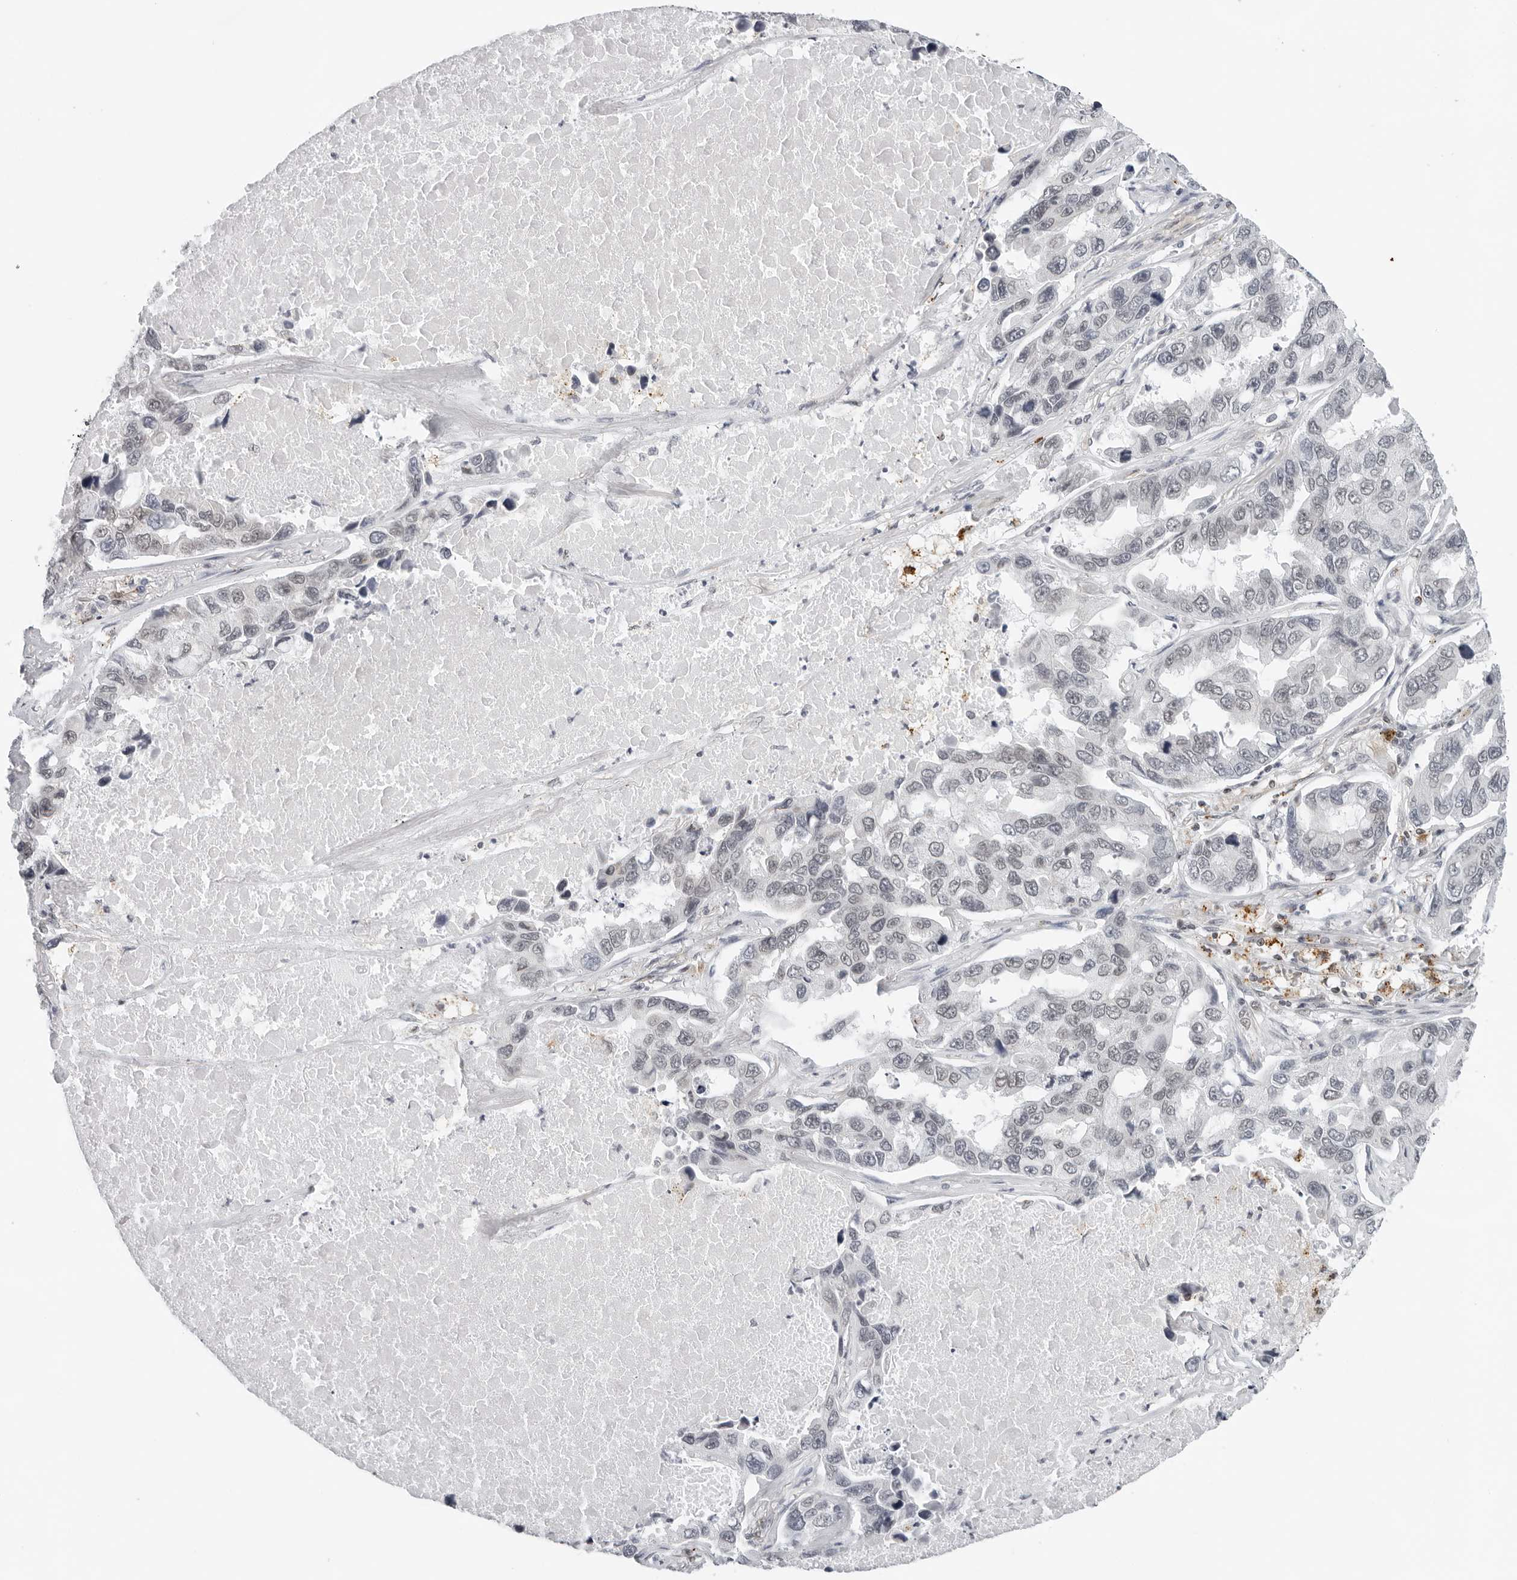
{"staining": {"intensity": "weak", "quantity": "<25%", "location": "nuclear"}, "tissue": "lung cancer", "cell_type": "Tumor cells", "image_type": "cancer", "snomed": [{"axis": "morphology", "description": "Adenocarcinoma, NOS"}, {"axis": "topography", "description": "Lung"}], "caption": "Immunohistochemical staining of human lung cancer reveals no significant expression in tumor cells.", "gene": "TOX4", "patient": {"sex": "male", "age": 64}}